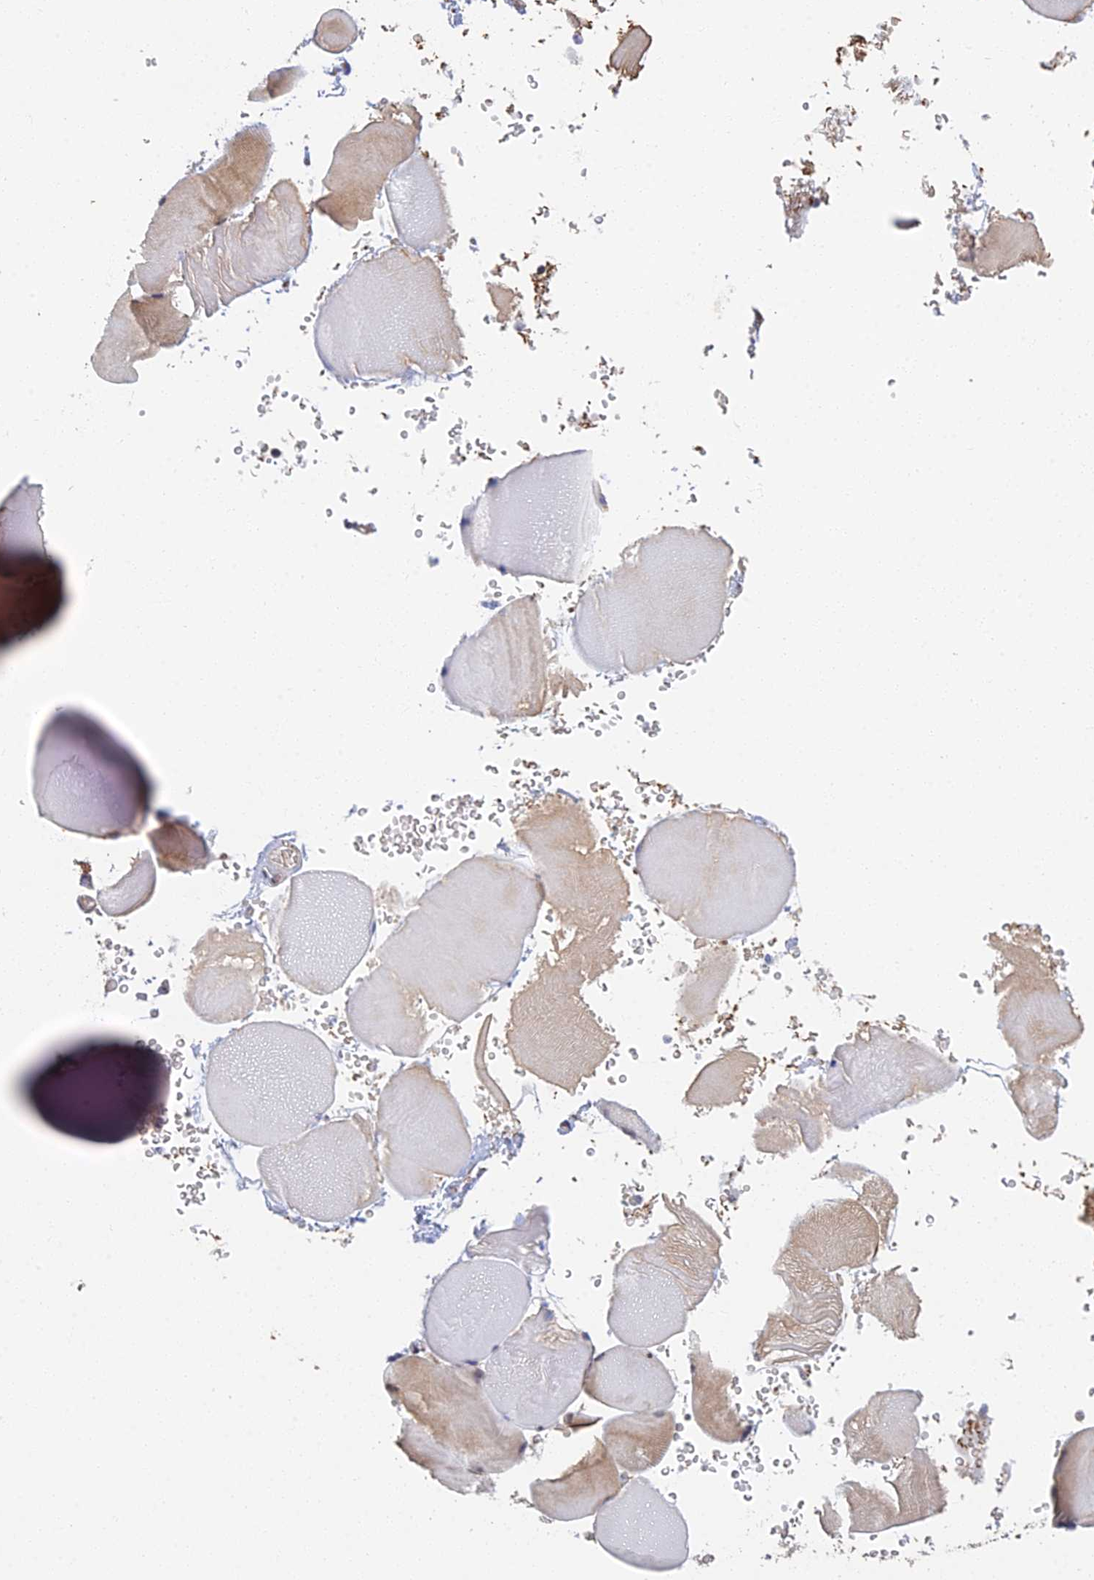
{"staining": {"intensity": "weak", "quantity": "25%-75%", "location": "cytoplasmic/membranous,nuclear"}, "tissue": "skeletal muscle", "cell_type": "Myocytes", "image_type": "normal", "snomed": [{"axis": "morphology", "description": "Normal tissue, NOS"}, {"axis": "topography", "description": "Skeletal muscle"}], "caption": "Protein expression analysis of benign skeletal muscle exhibits weak cytoplasmic/membranous,nuclear positivity in about 25%-75% of myocytes.", "gene": "GPATCH1", "patient": {"sex": "male", "age": 62}}